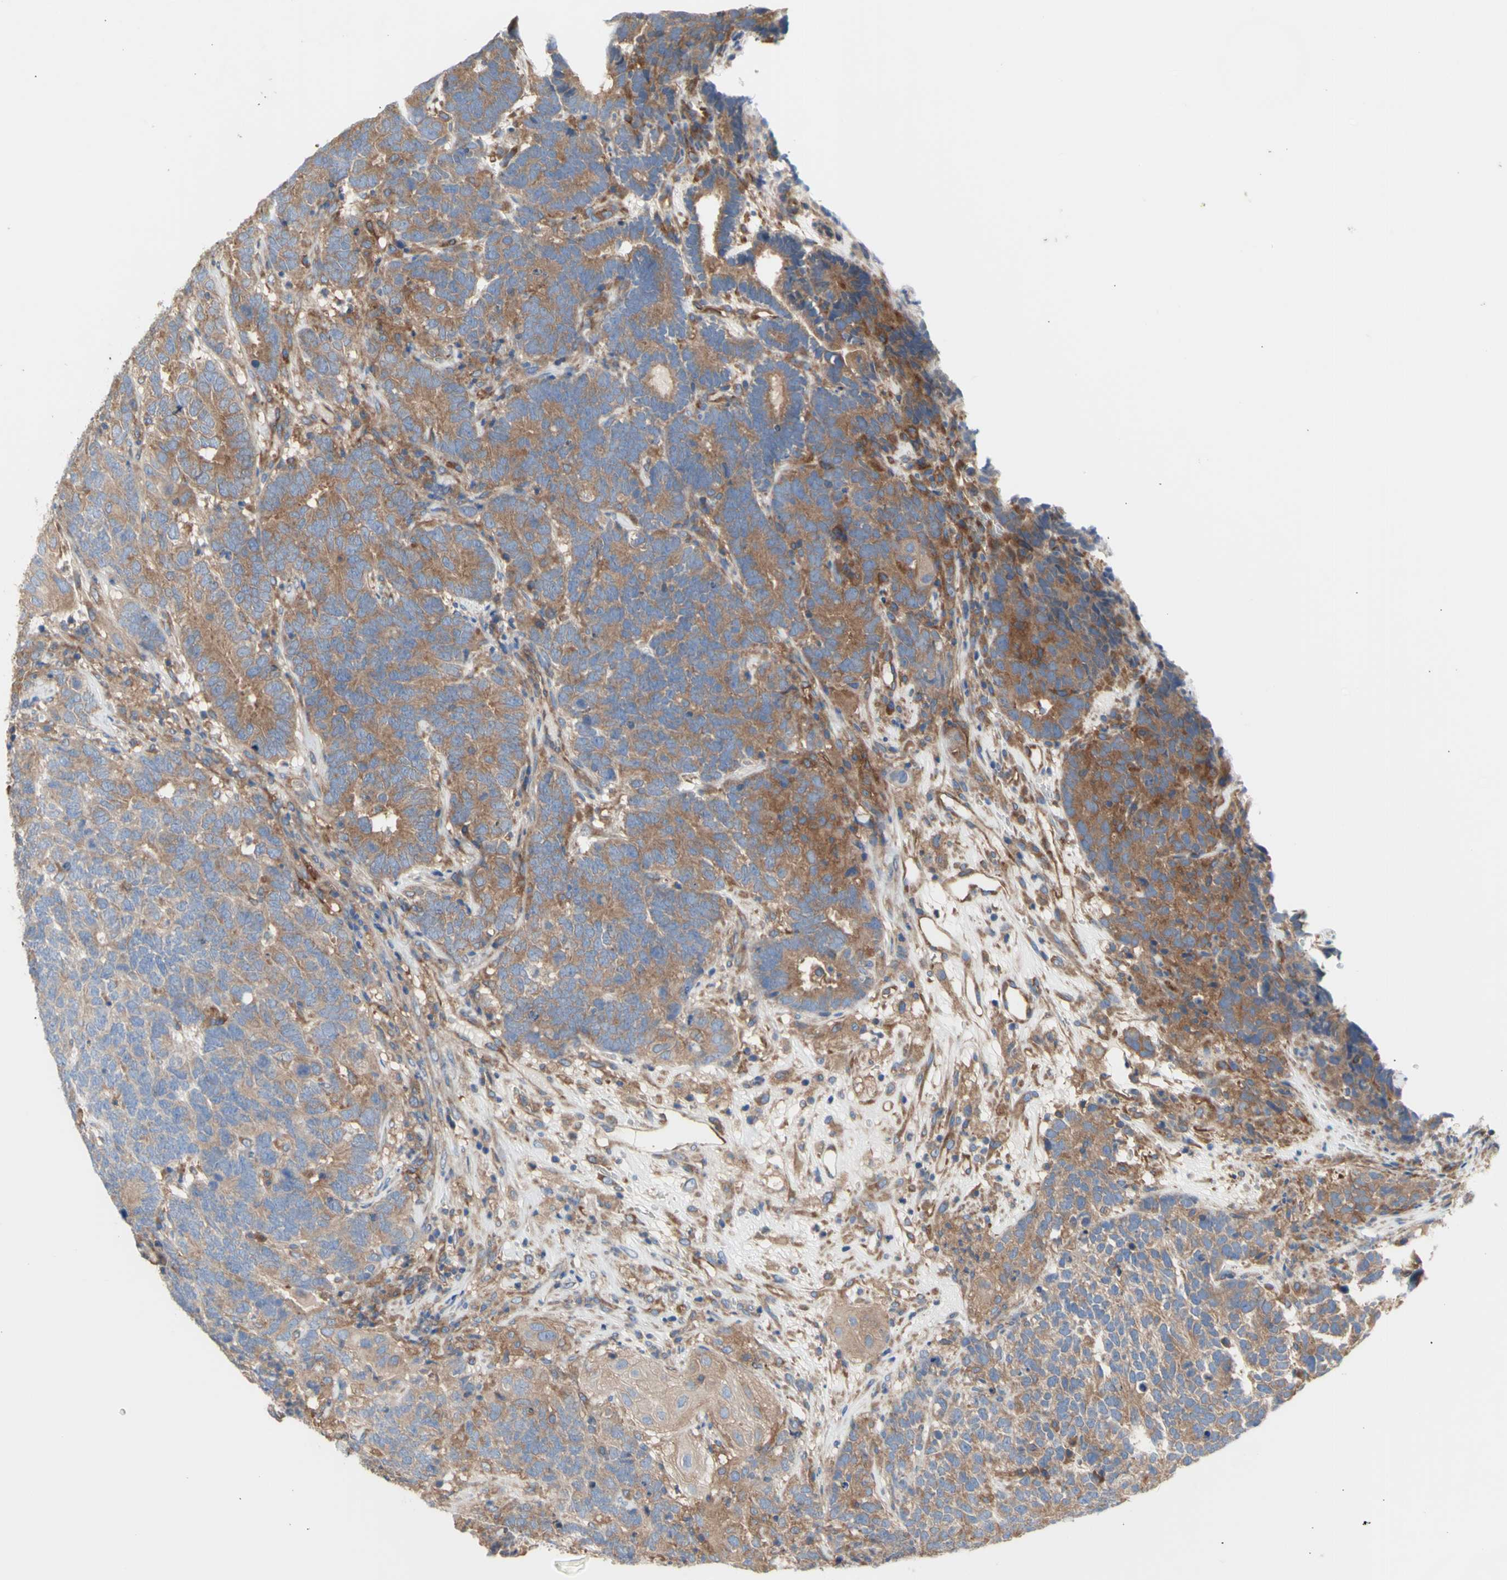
{"staining": {"intensity": "moderate", "quantity": "25%-75%", "location": "cytoplasmic/membranous"}, "tissue": "testis cancer", "cell_type": "Tumor cells", "image_type": "cancer", "snomed": [{"axis": "morphology", "description": "Carcinoma, Embryonal, NOS"}, {"axis": "topography", "description": "Testis"}], "caption": "Immunohistochemistry histopathology image of testis cancer (embryonal carcinoma) stained for a protein (brown), which displays medium levels of moderate cytoplasmic/membranous expression in about 25%-75% of tumor cells.", "gene": "KLC1", "patient": {"sex": "male", "age": 26}}